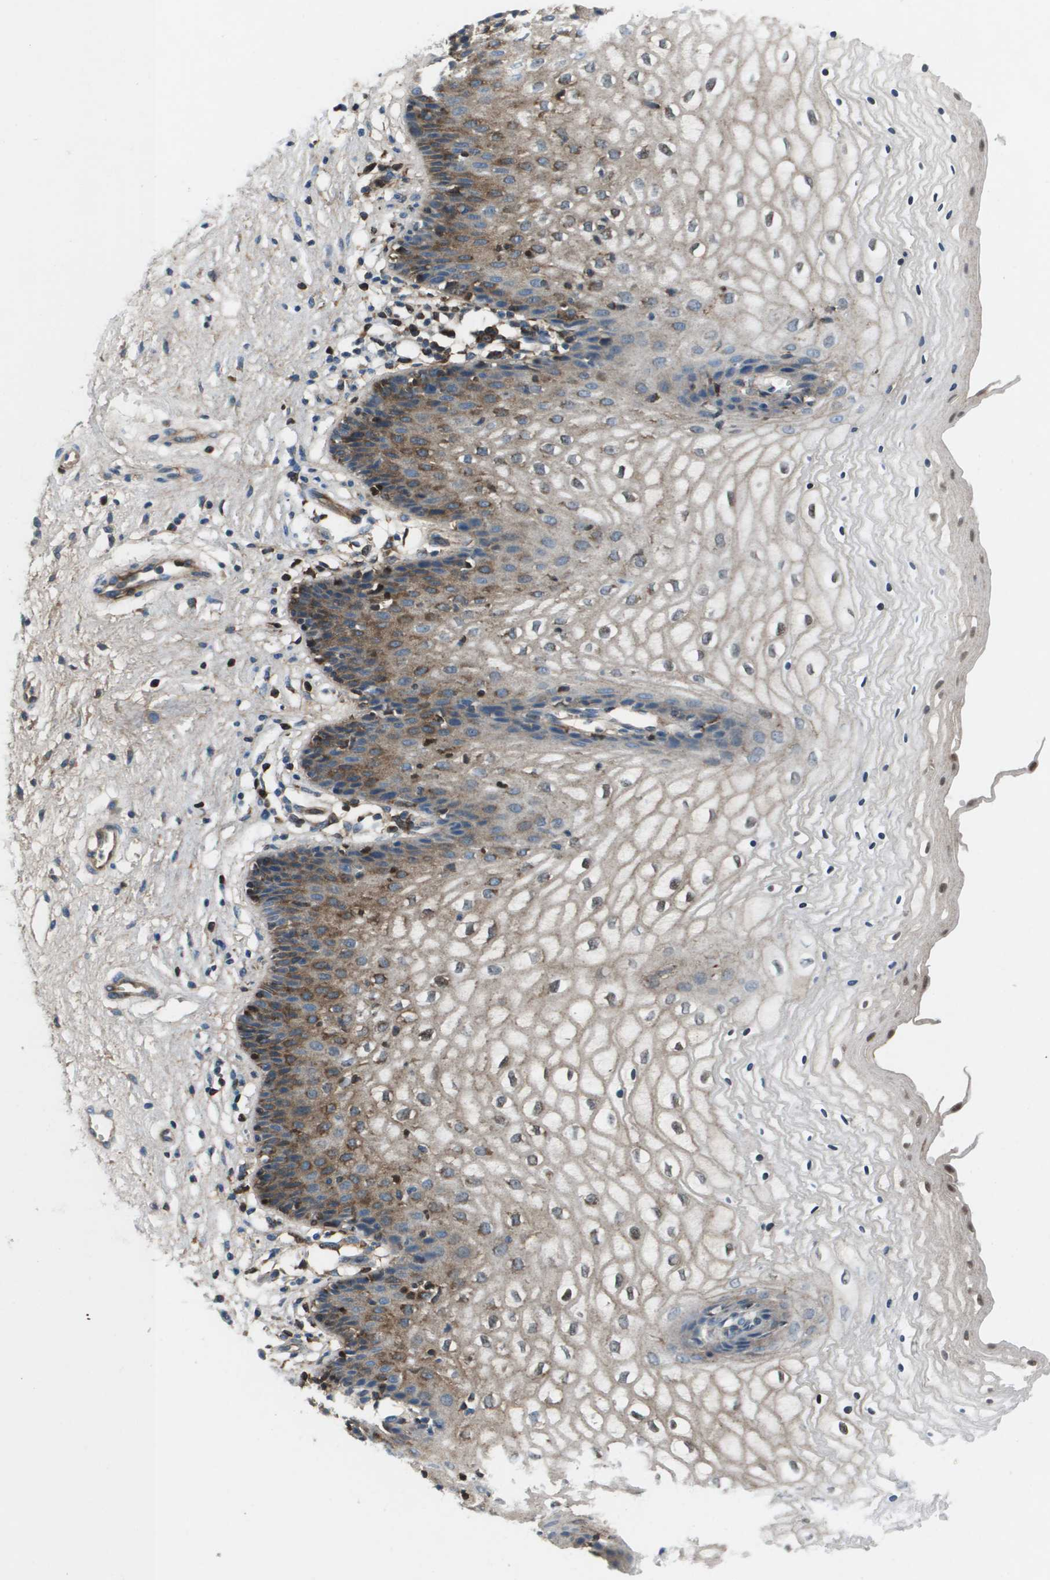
{"staining": {"intensity": "weak", "quantity": "<25%", "location": "cytoplasmic/membranous"}, "tissue": "vagina", "cell_type": "Squamous epithelial cells", "image_type": "normal", "snomed": [{"axis": "morphology", "description": "Normal tissue, NOS"}, {"axis": "topography", "description": "Vagina"}], "caption": "Human vagina stained for a protein using immunohistochemistry displays no staining in squamous epithelial cells.", "gene": "PCOLCE", "patient": {"sex": "female", "age": 34}}